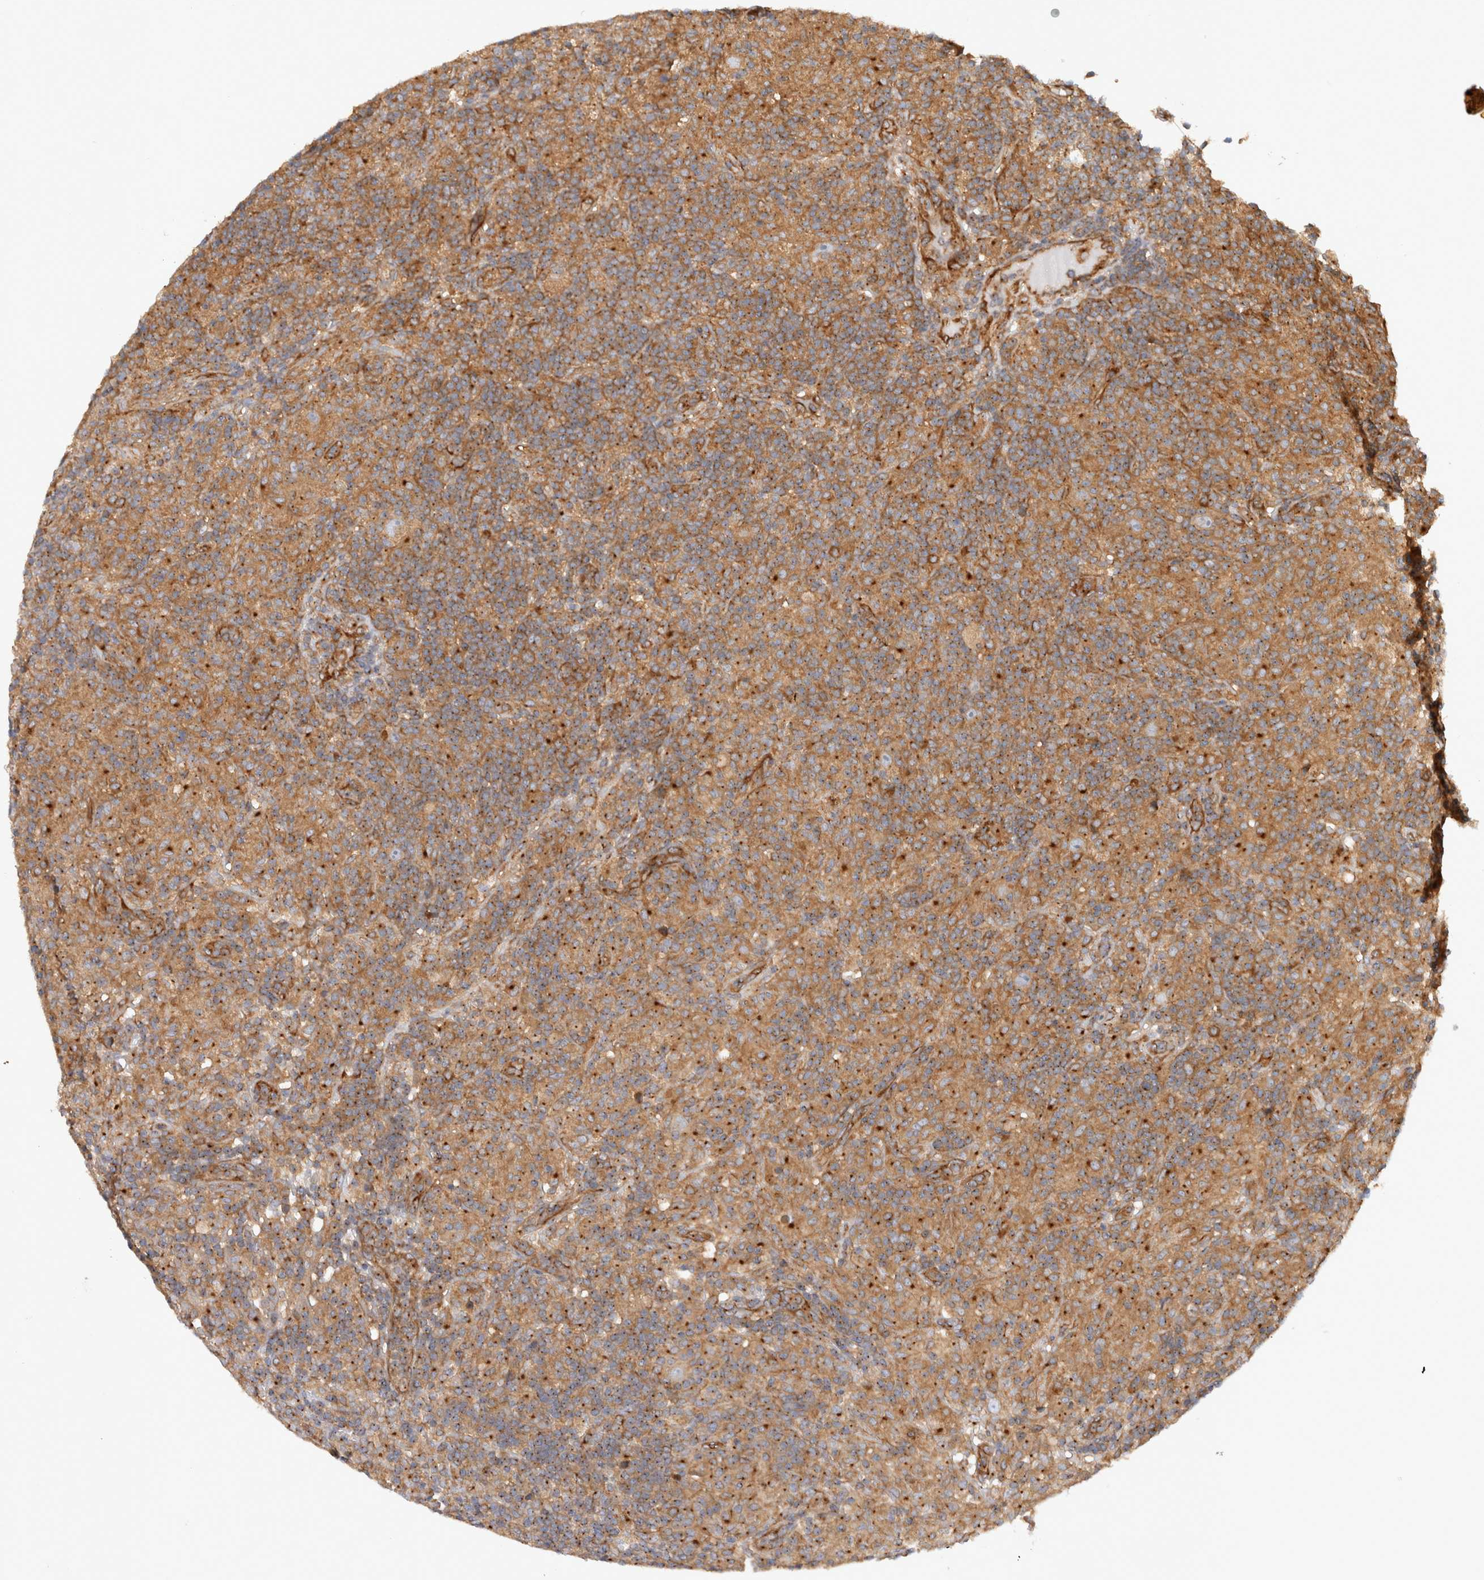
{"staining": {"intensity": "weak", "quantity": "25%-75%", "location": "cytoplasmic/membranous"}, "tissue": "lymphoma", "cell_type": "Tumor cells", "image_type": "cancer", "snomed": [{"axis": "morphology", "description": "Hodgkin's disease, NOS"}, {"axis": "topography", "description": "Lymph node"}], "caption": "Hodgkin's disease stained with a brown dye displays weak cytoplasmic/membranous positive expression in about 25%-75% of tumor cells.", "gene": "GPR150", "patient": {"sex": "male", "age": 70}}